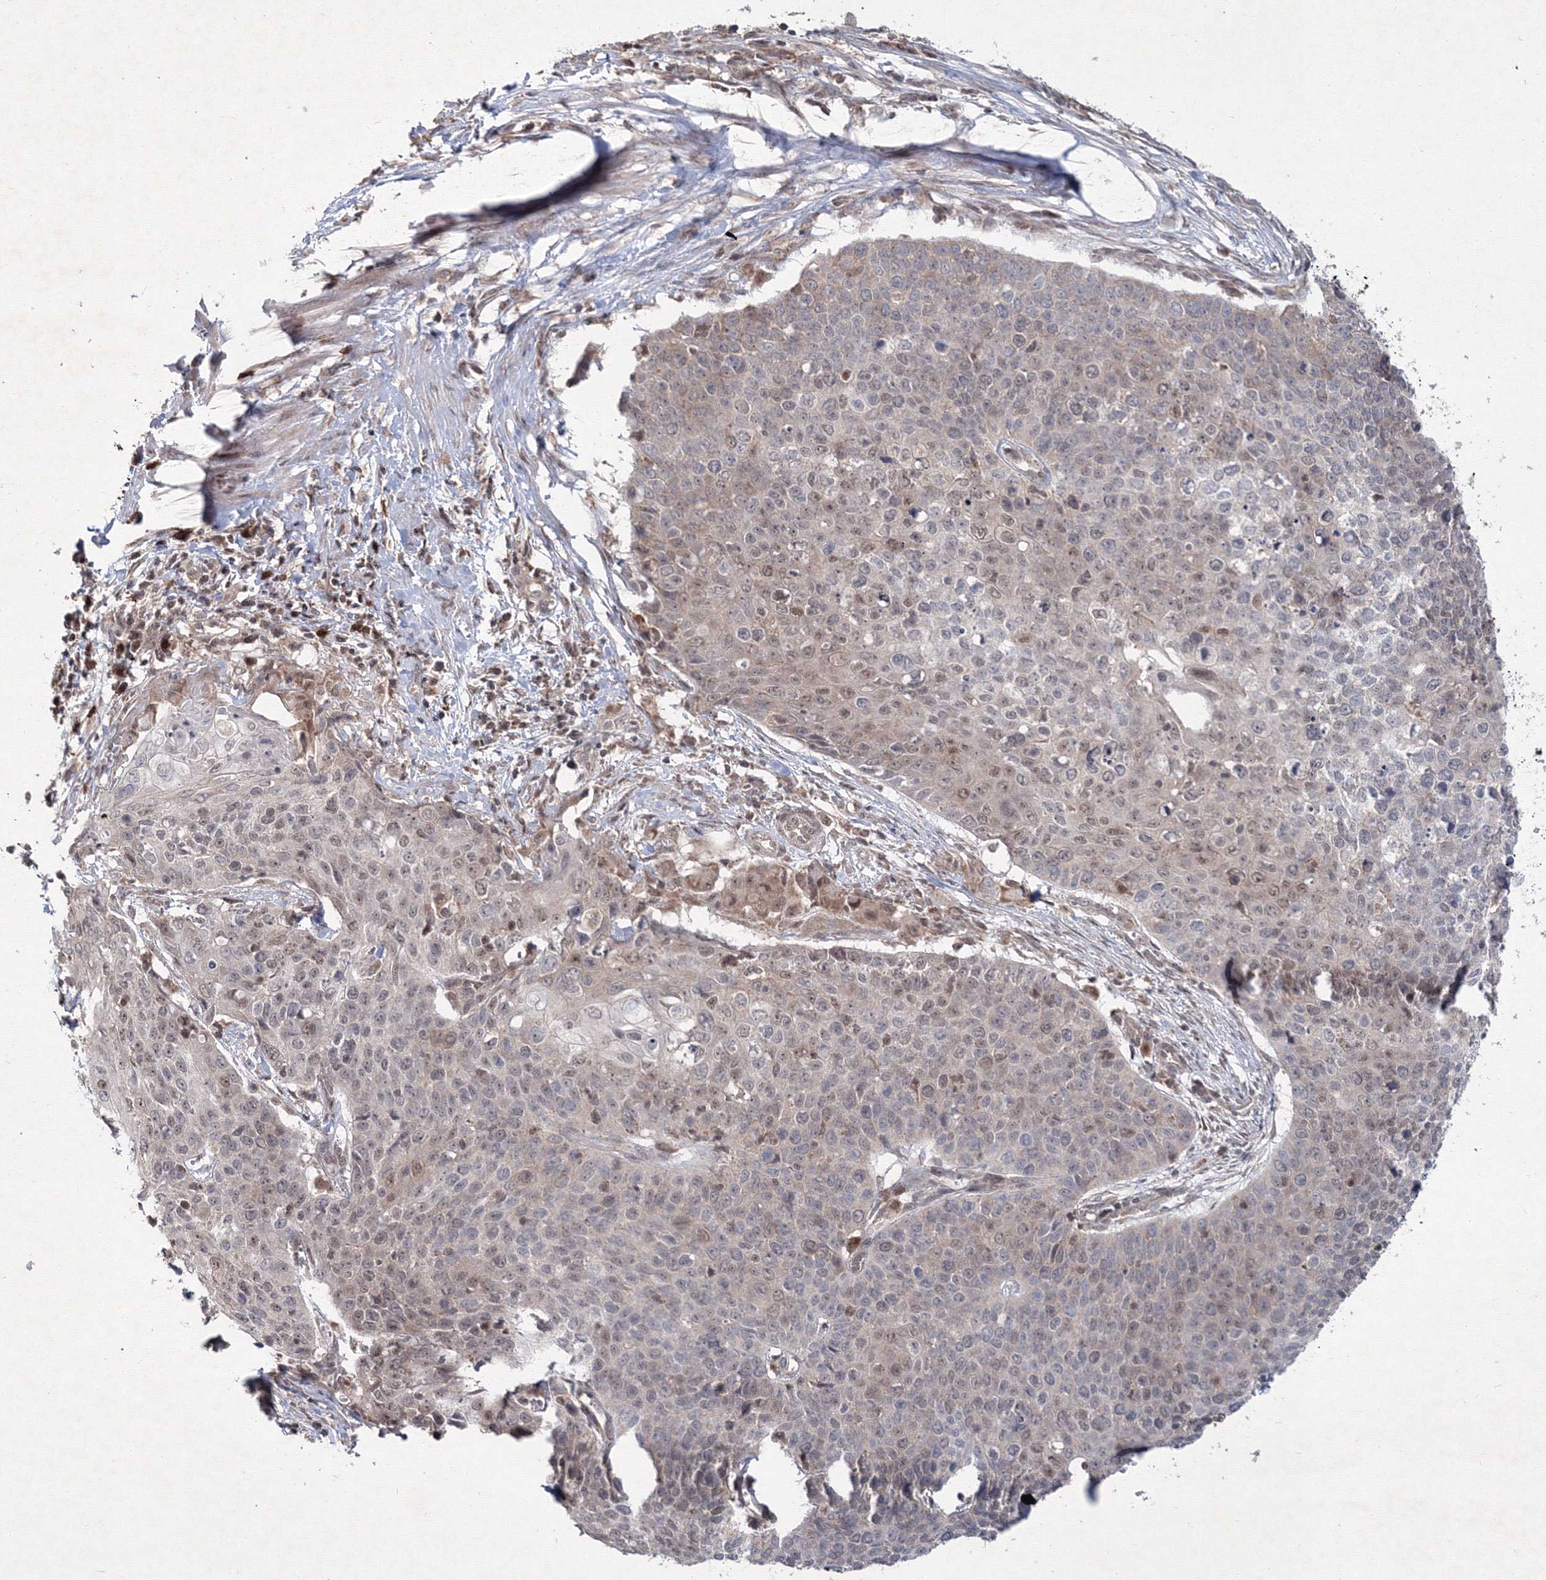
{"staining": {"intensity": "weak", "quantity": "25%-75%", "location": "nuclear"}, "tissue": "cervical cancer", "cell_type": "Tumor cells", "image_type": "cancer", "snomed": [{"axis": "morphology", "description": "Squamous cell carcinoma, NOS"}, {"axis": "topography", "description": "Cervix"}], "caption": "Squamous cell carcinoma (cervical) tissue shows weak nuclear positivity in about 25%-75% of tumor cells, visualized by immunohistochemistry.", "gene": "MKRN2", "patient": {"sex": "female", "age": 39}}